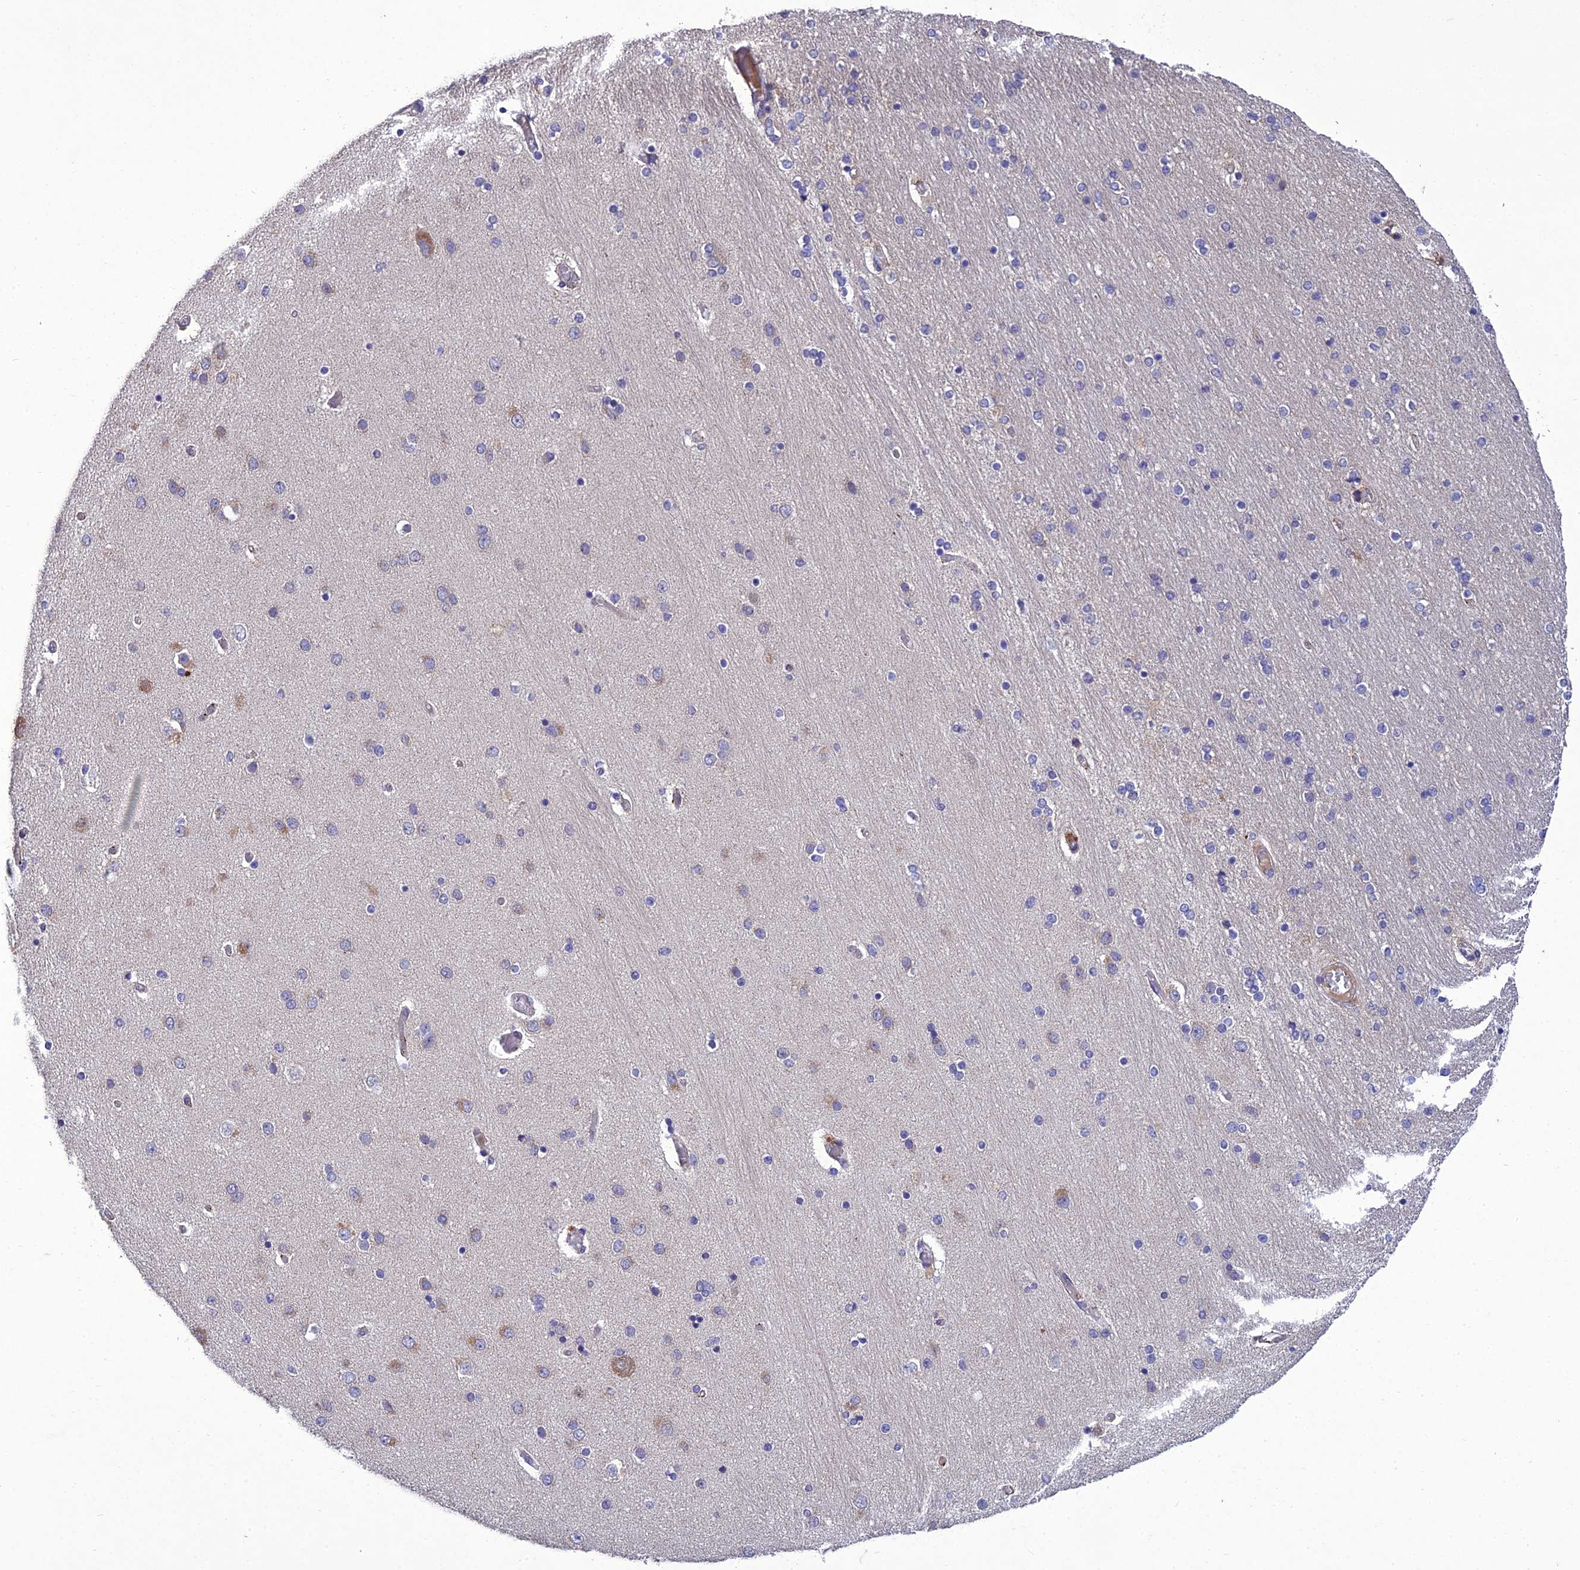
{"staining": {"intensity": "negative", "quantity": "none", "location": "none"}, "tissue": "hippocampus", "cell_type": "Glial cells", "image_type": "normal", "snomed": [{"axis": "morphology", "description": "Normal tissue, NOS"}, {"axis": "topography", "description": "Hippocampus"}], "caption": "Immunohistochemistry micrograph of unremarkable human hippocampus stained for a protein (brown), which demonstrates no positivity in glial cells. (Brightfield microscopy of DAB (3,3'-diaminobenzidine) immunohistochemistry at high magnification).", "gene": "ADIPOR2", "patient": {"sex": "female", "age": 54}}